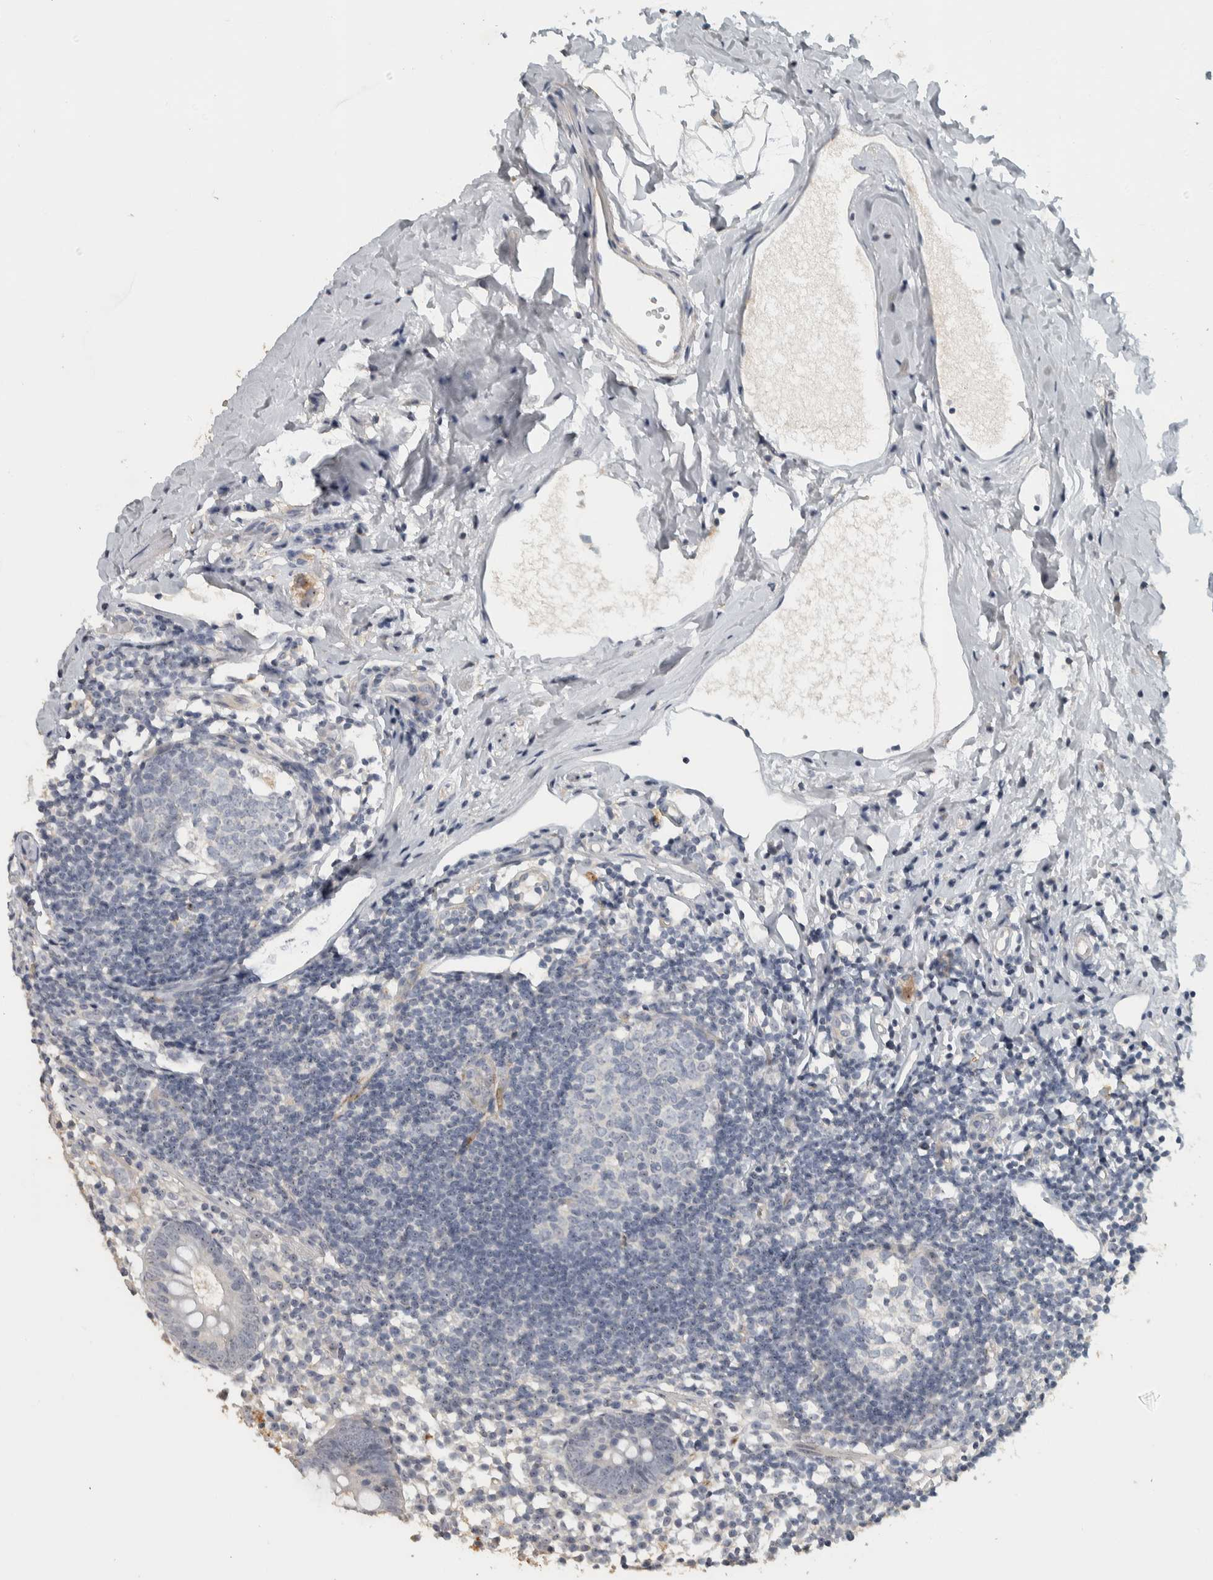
{"staining": {"intensity": "negative", "quantity": "none", "location": "none"}, "tissue": "appendix", "cell_type": "Glandular cells", "image_type": "normal", "snomed": [{"axis": "morphology", "description": "Normal tissue, NOS"}, {"axis": "topography", "description": "Appendix"}], "caption": "This micrograph is of benign appendix stained with immunohistochemistry (IHC) to label a protein in brown with the nuclei are counter-stained blue. There is no positivity in glandular cells. (DAB IHC, high magnification).", "gene": "DCAF10", "patient": {"sex": "female", "age": 20}}